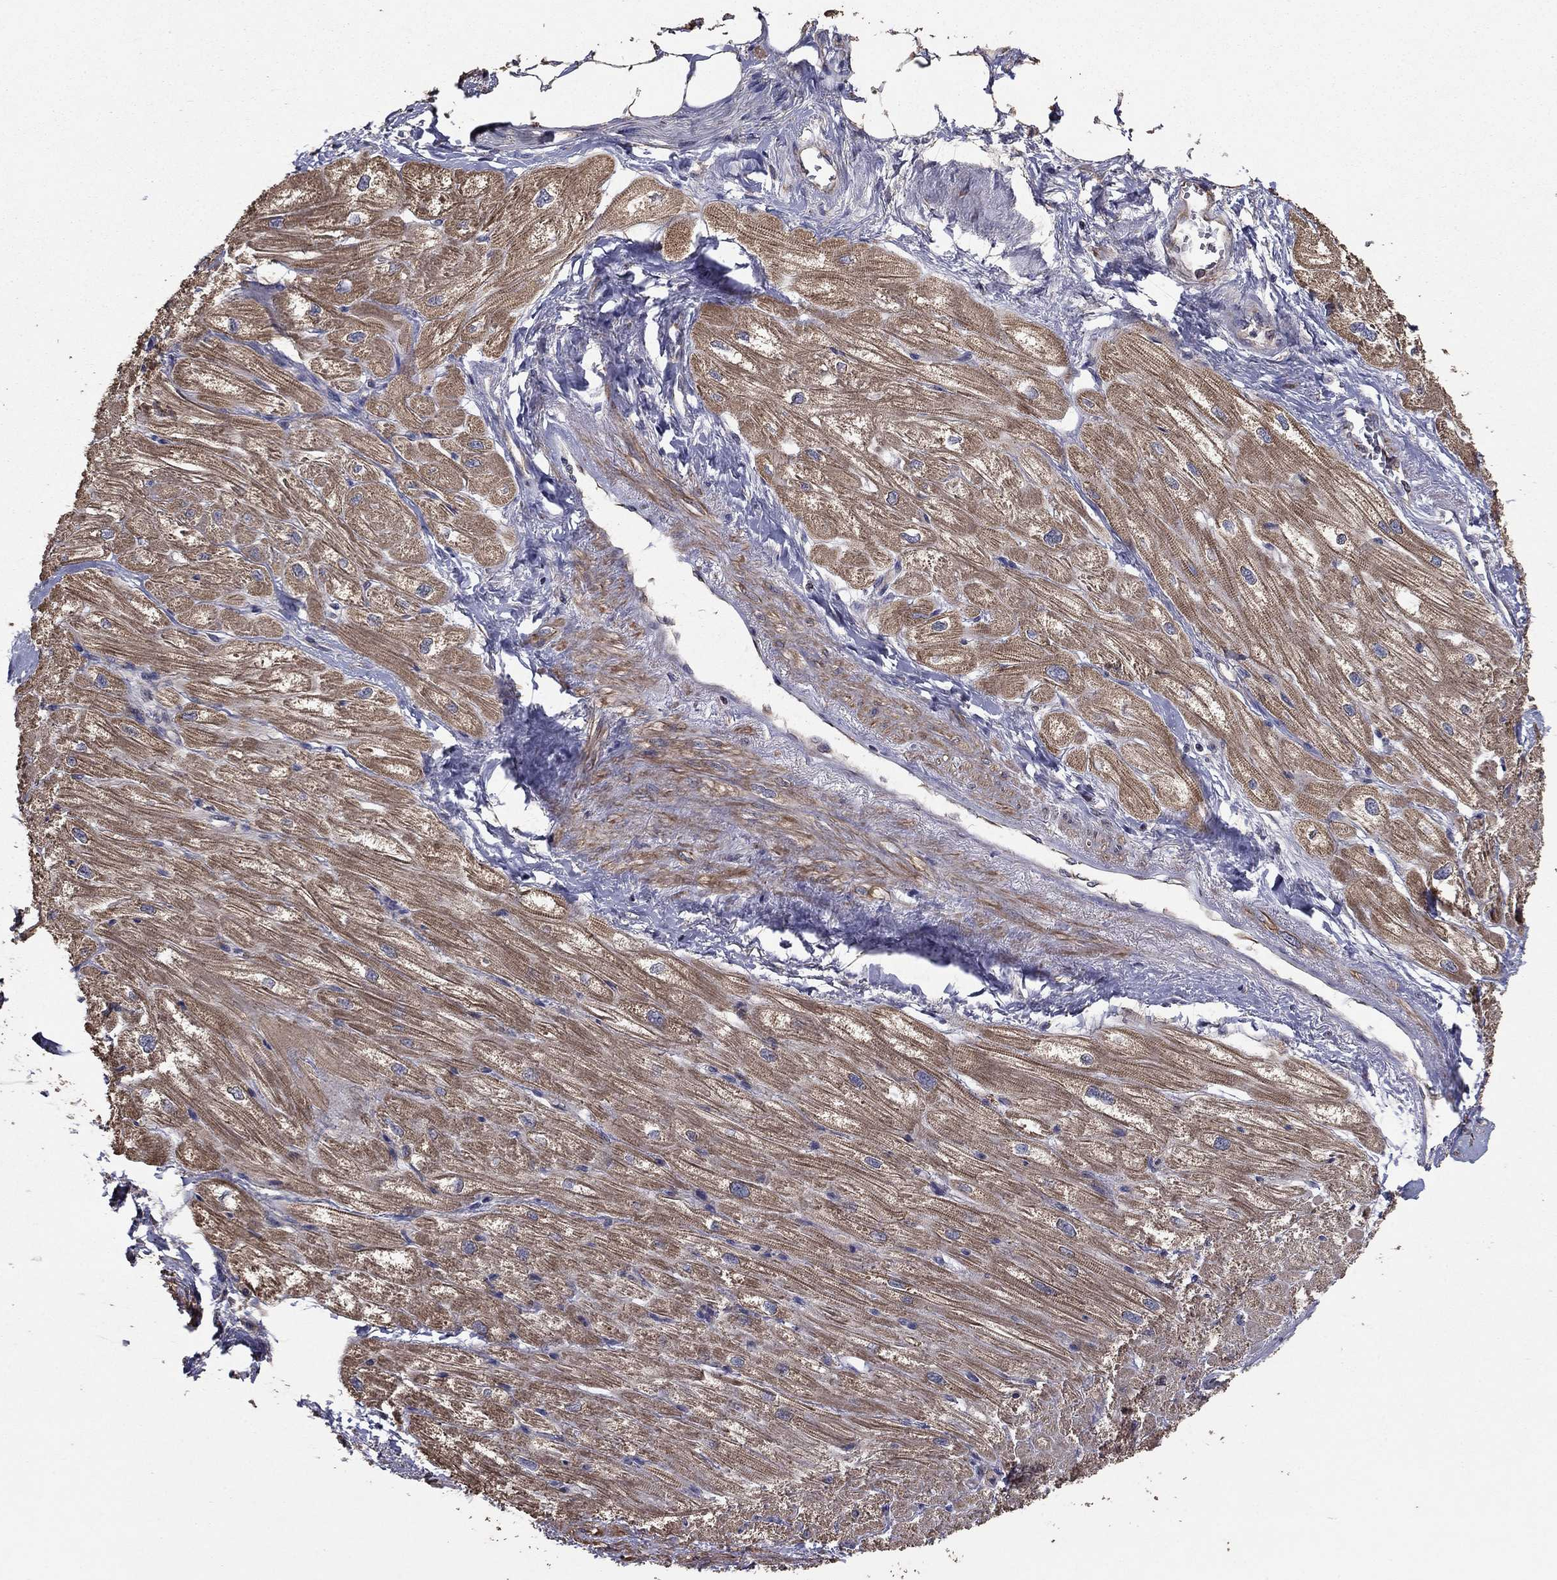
{"staining": {"intensity": "moderate", "quantity": "25%-75%", "location": "cytoplasmic/membranous"}, "tissue": "heart muscle", "cell_type": "Cardiomyocytes", "image_type": "normal", "snomed": [{"axis": "morphology", "description": "Normal tissue, NOS"}, {"axis": "topography", "description": "Heart"}], "caption": "Immunohistochemistry (IHC) of normal heart muscle demonstrates medium levels of moderate cytoplasmic/membranous expression in about 25%-75% of cardiomyocytes. (IHC, brightfield microscopy, high magnification).", "gene": "FLT4", "patient": {"sex": "male", "age": 57}}